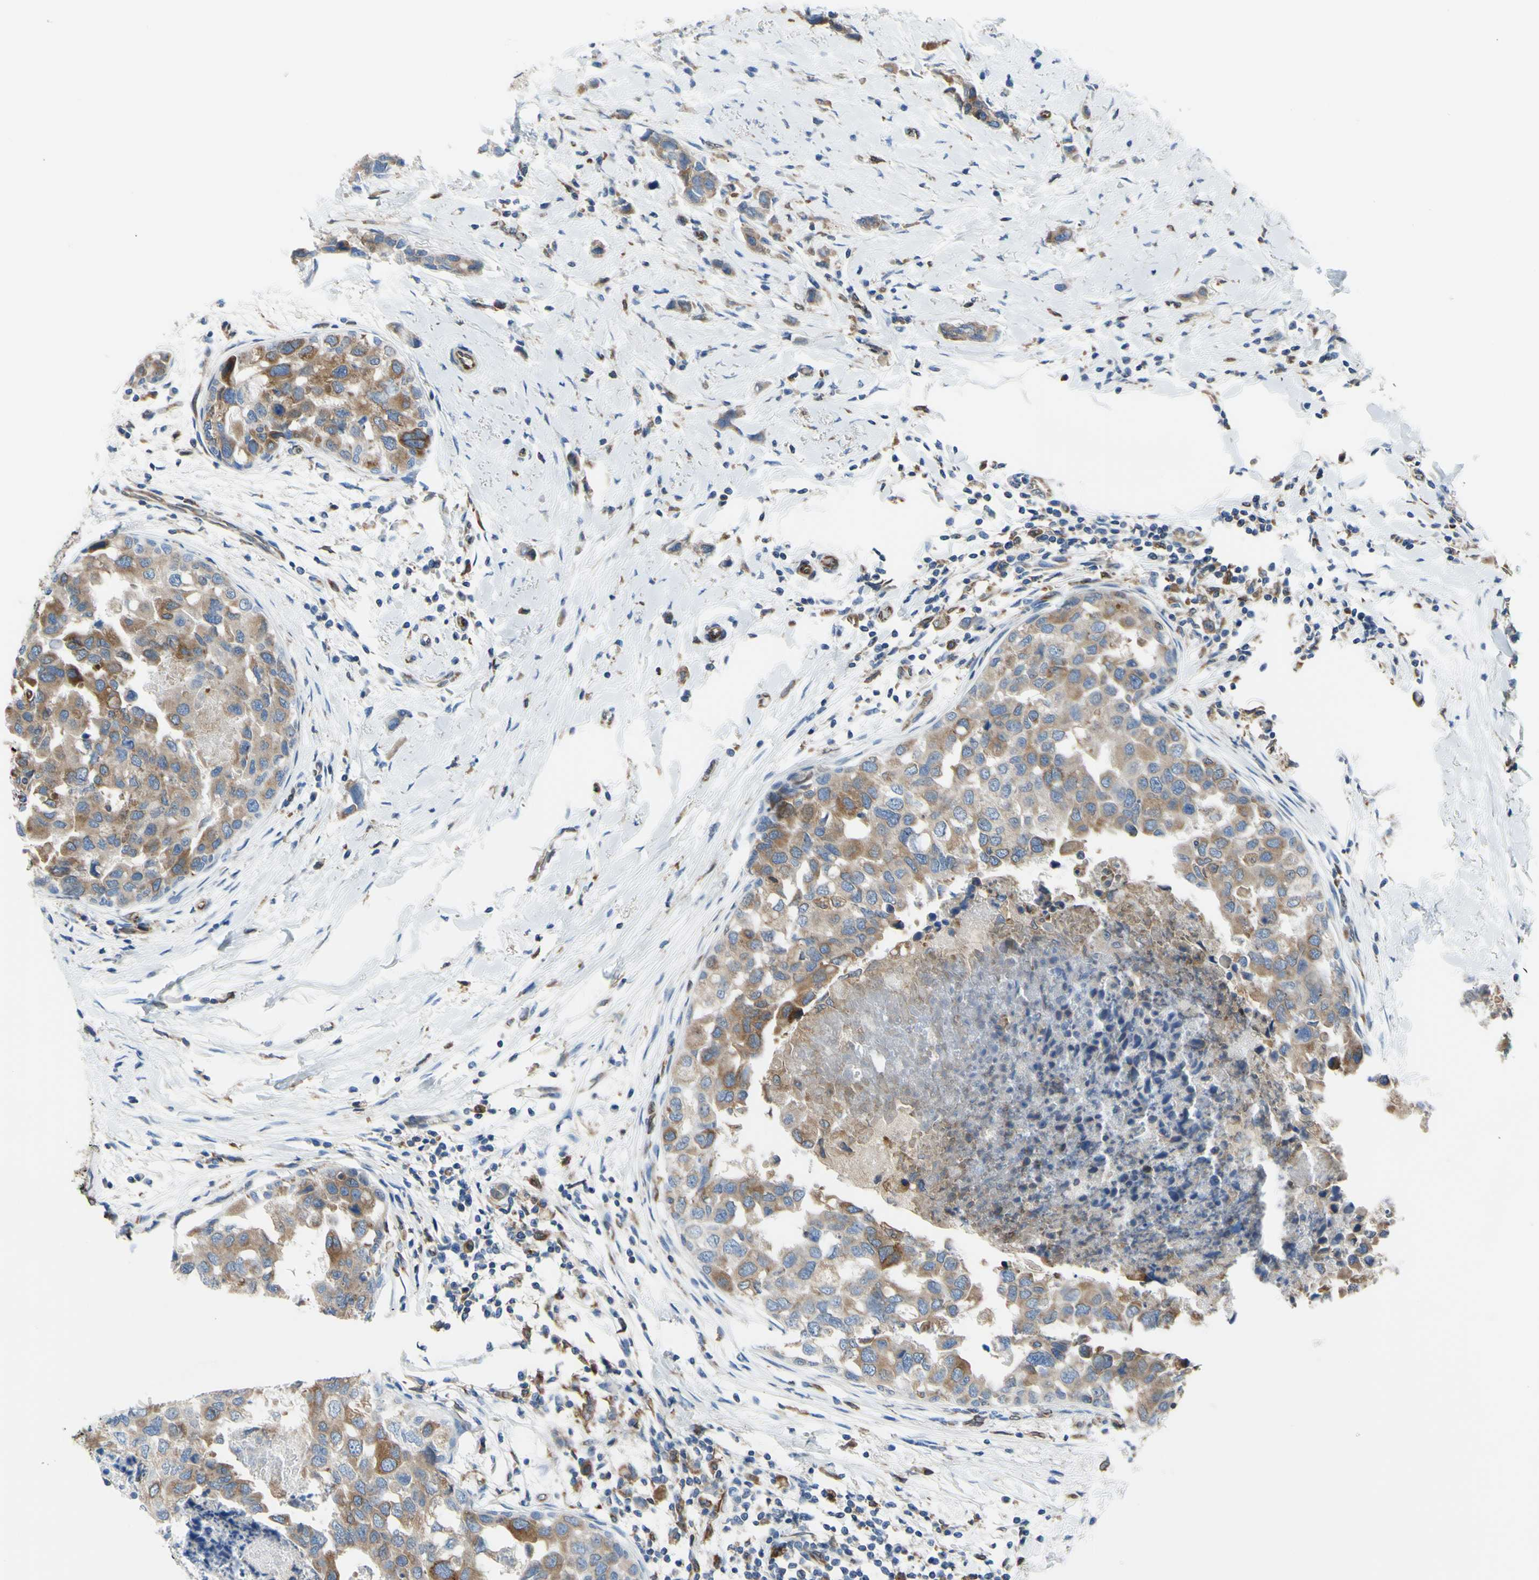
{"staining": {"intensity": "moderate", "quantity": ">75%", "location": "cytoplasmic/membranous"}, "tissue": "breast cancer", "cell_type": "Tumor cells", "image_type": "cancer", "snomed": [{"axis": "morphology", "description": "Normal tissue, NOS"}, {"axis": "morphology", "description": "Duct carcinoma"}, {"axis": "topography", "description": "Breast"}], "caption": "A brown stain labels moderate cytoplasmic/membranous positivity of a protein in human invasive ductal carcinoma (breast) tumor cells.", "gene": "MGST2", "patient": {"sex": "female", "age": 50}}